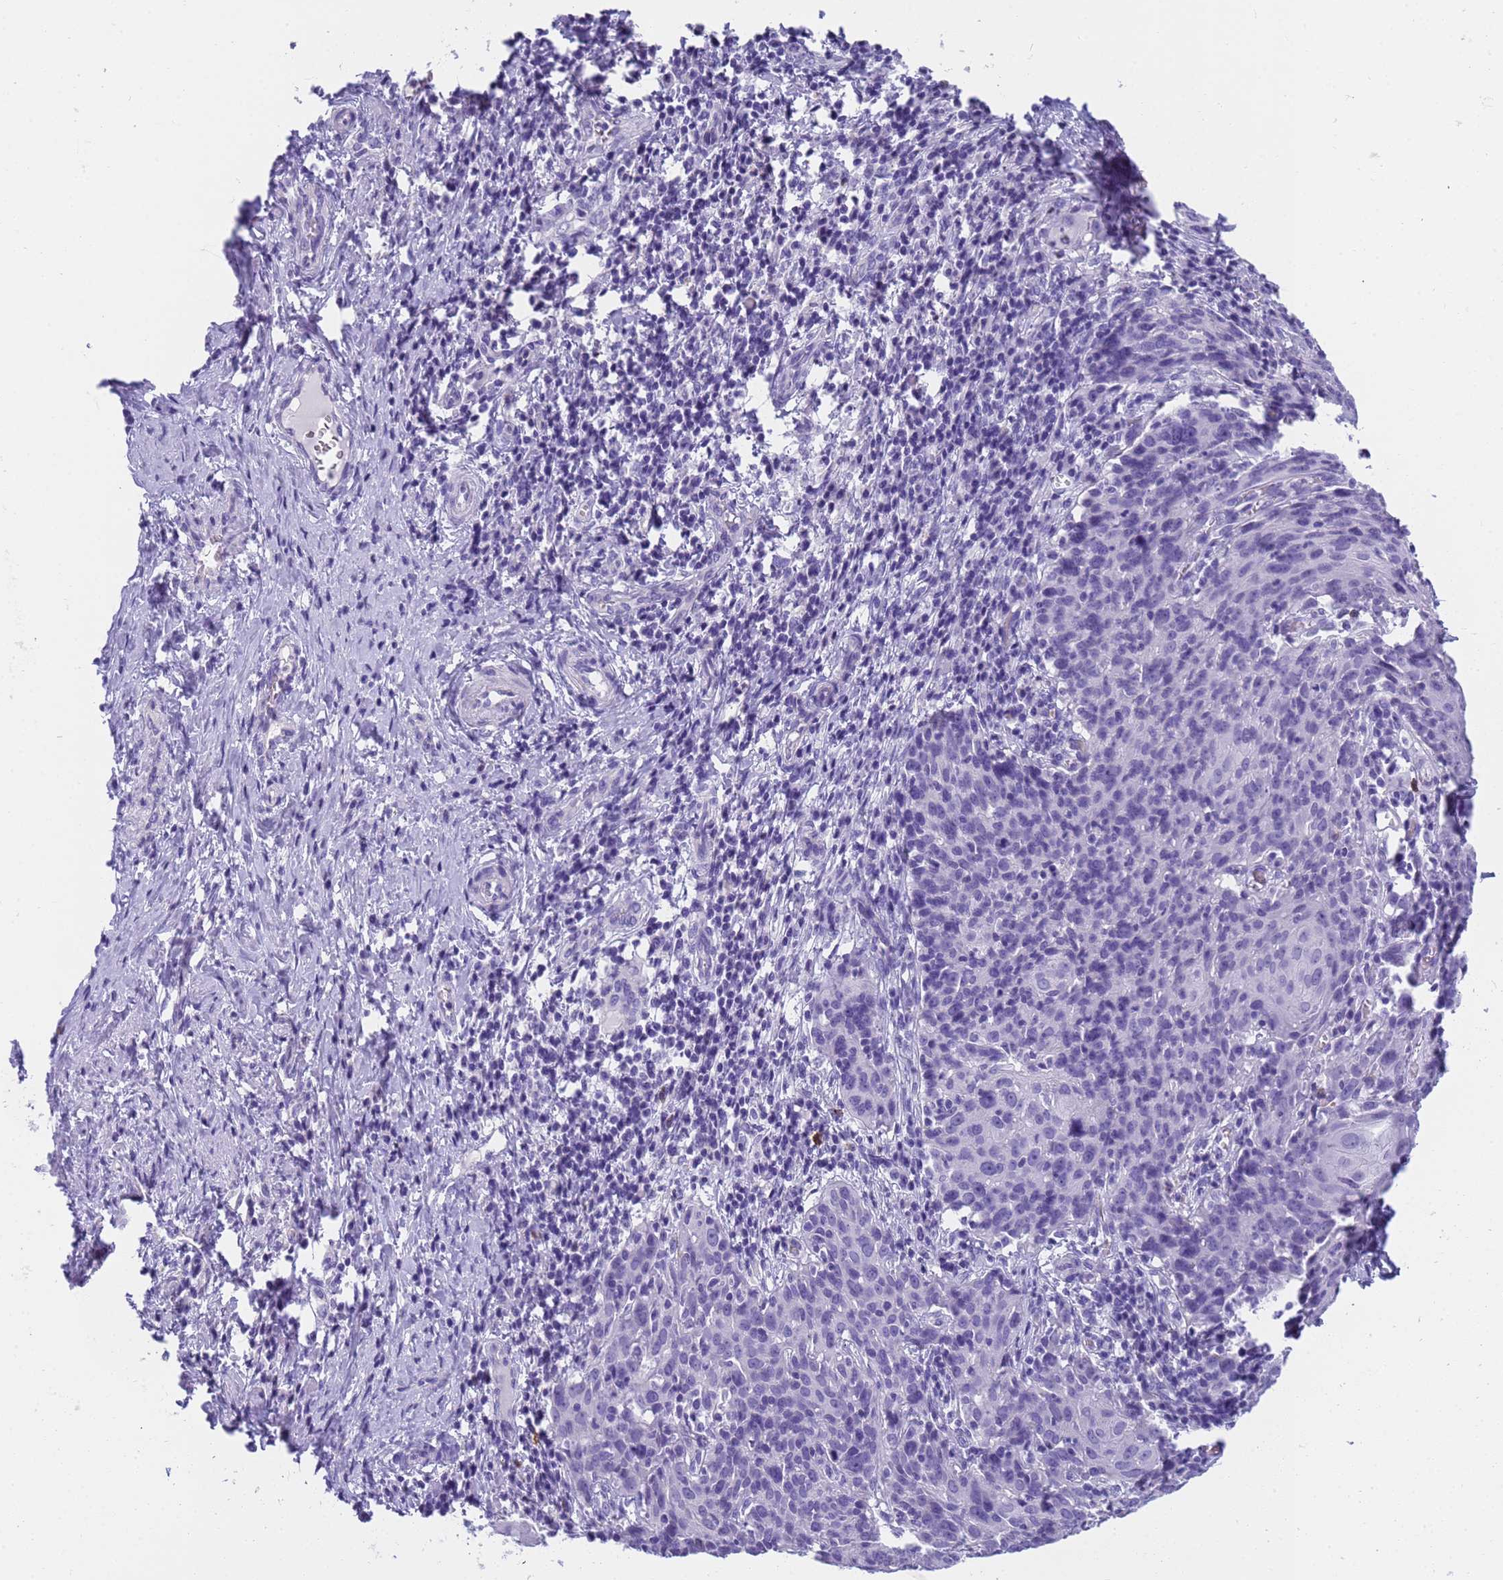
{"staining": {"intensity": "negative", "quantity": "none", "location": "none"}, "tissue": "cervical cancer", "cell_type": "Tumor cells", "image_type": "cancer", "snomed": [{"axis": "morphology", "description": "Squamous cell carcinoma, NOS"}, {"axis": "topography", "description": "Cervix"}], "caption": "This is an immunohistochemistry micrograph of human squamous cell carcinoma (cervical). There is no staining in tumor cells.", "gene": "RNASE2", "patient": {"sex": "female", "age": 50}}